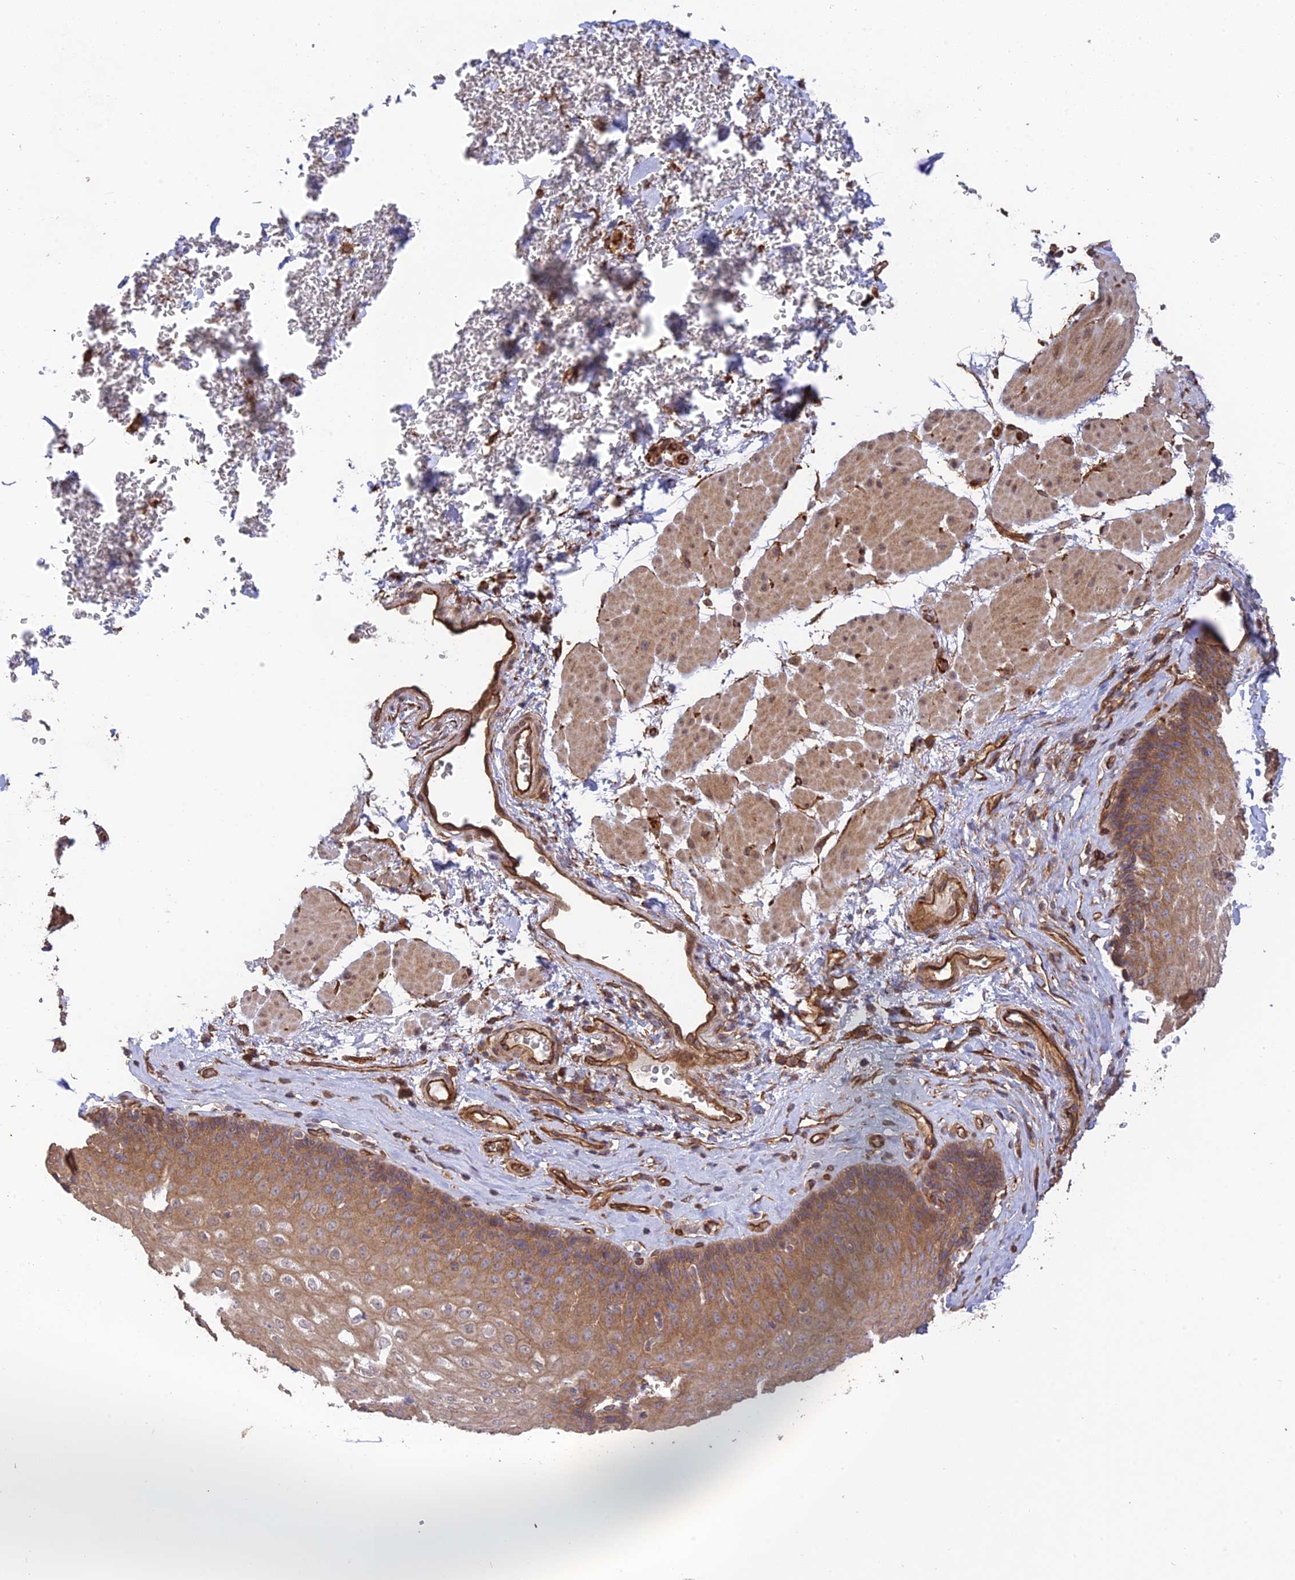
{"staining": {"intensity": "moderate", "quantity": ">75%", "location": "cytoplasmic/membranous"}, "tissue": "esophagus", "cell_type": "Squamous epithelial cells", "image_type": "normal", "snomed": [{"axis": "morphology", "description": "Normal tissue, NOS"}, {"axis": "topography", "description": "Esophagus"}], "caption": "This is a photomicrograph of immunohistochemistry (IHC) staining of normal esophagus, which shows moderate expression in the cytoplasmic/membranous of squamous epithelial cells.", "gene": "HOMER2", "patient": {"sex": "female", "age": 66}}